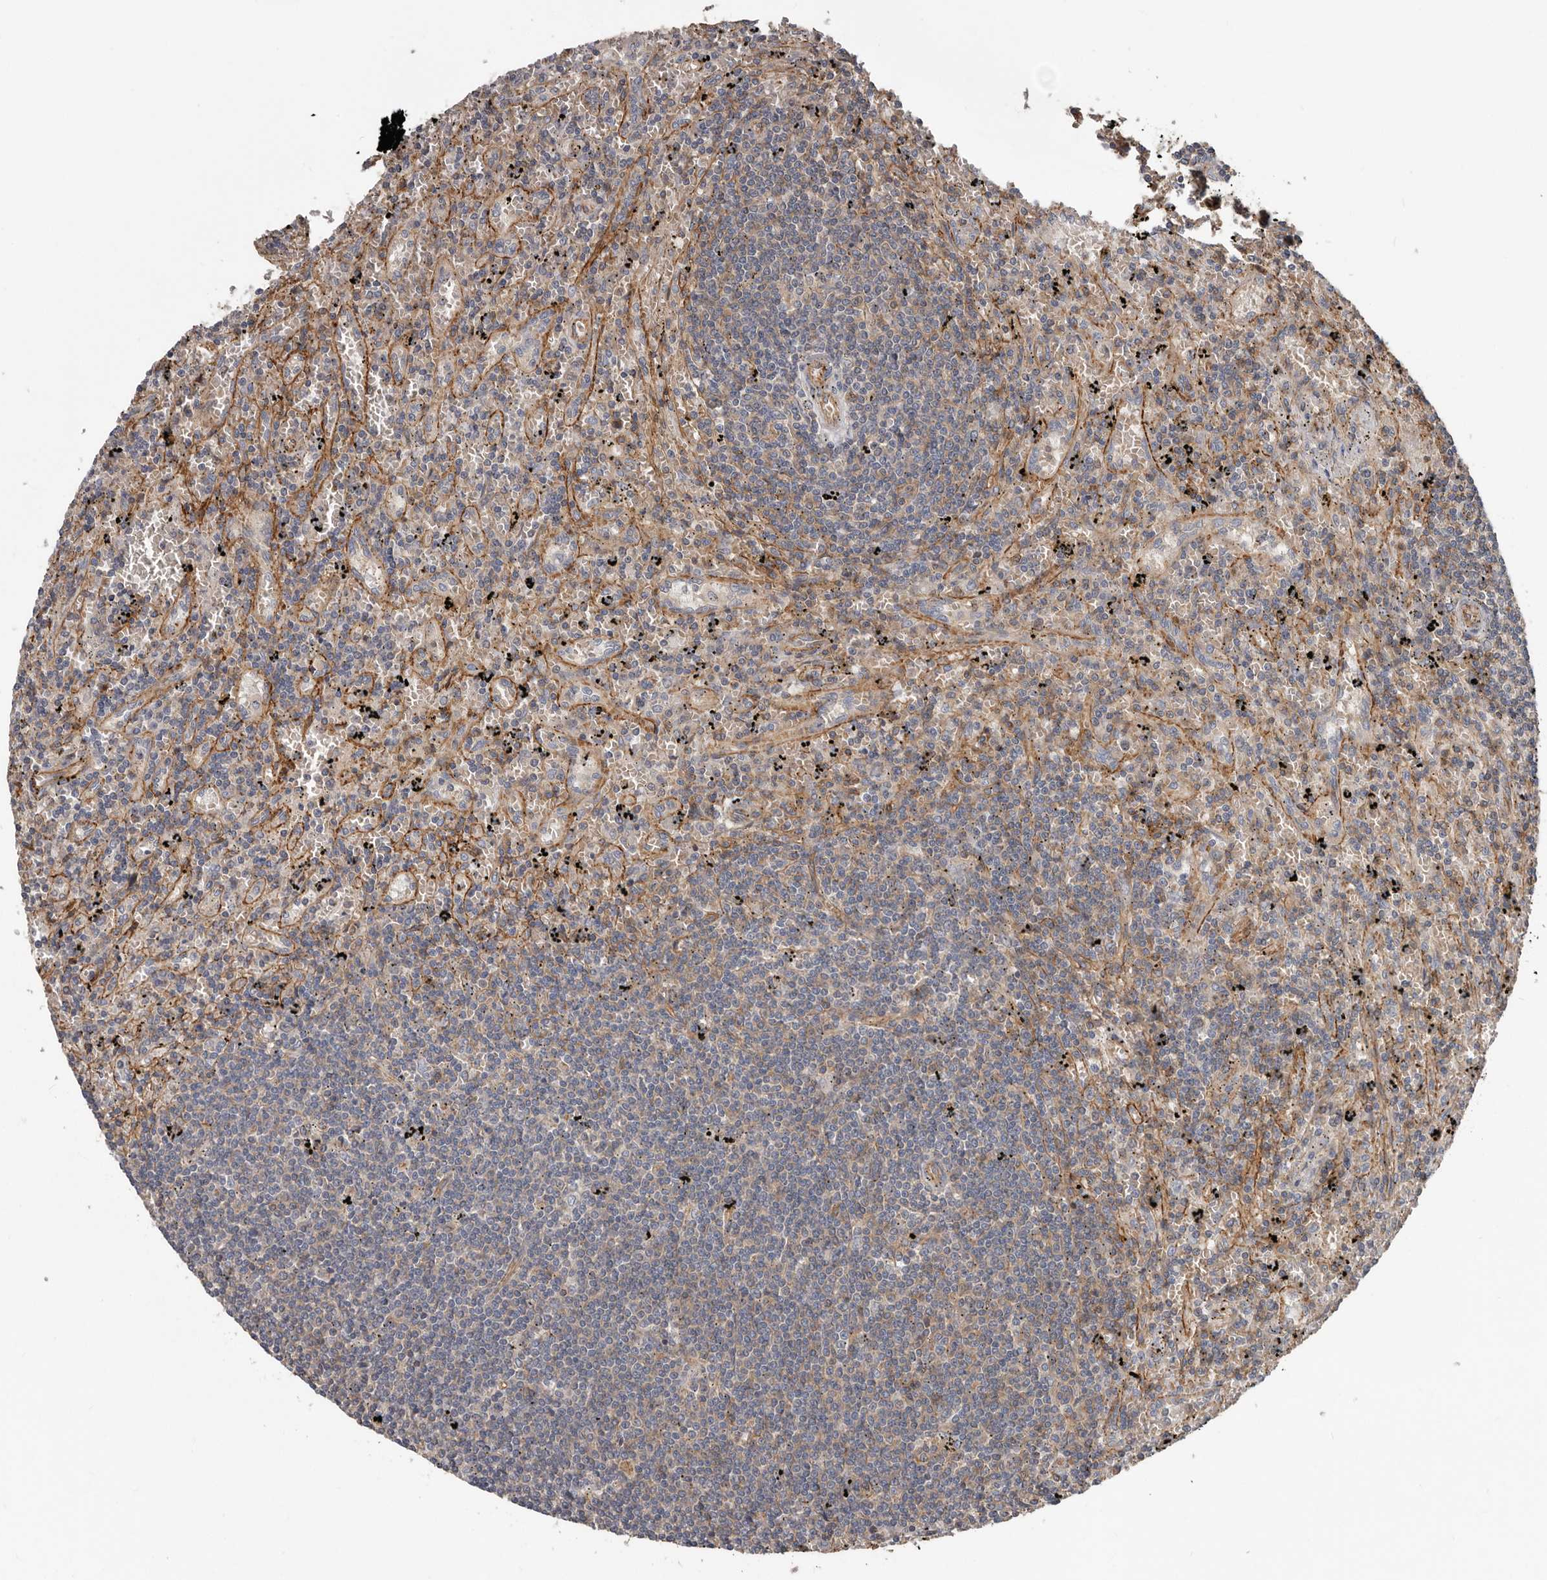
{"staining": {"intensity": "negative", "quantity": "none", "location": "none"}, "tissue": "lymphoma", "cell_type": "Tumor cells", "image_type": "cancer", "snomed": [{"axis": "morphology", "description": "Malignant lymphoma, non-Hodgkin's type, Low grade"}, {"axis": "topography", "description": "Spleen"}], "caption": "Tumor cells show no significant expression in lymphoma. The staining was performed using DAB (3,3'-diaminobenzidine) to visualize the protein expression in brown, while the nuclei were stained in blue with hematoxylin (Magnification: 20x).", "gene": "PNRC2", "patient": {"sex": "male", "age": 76}}